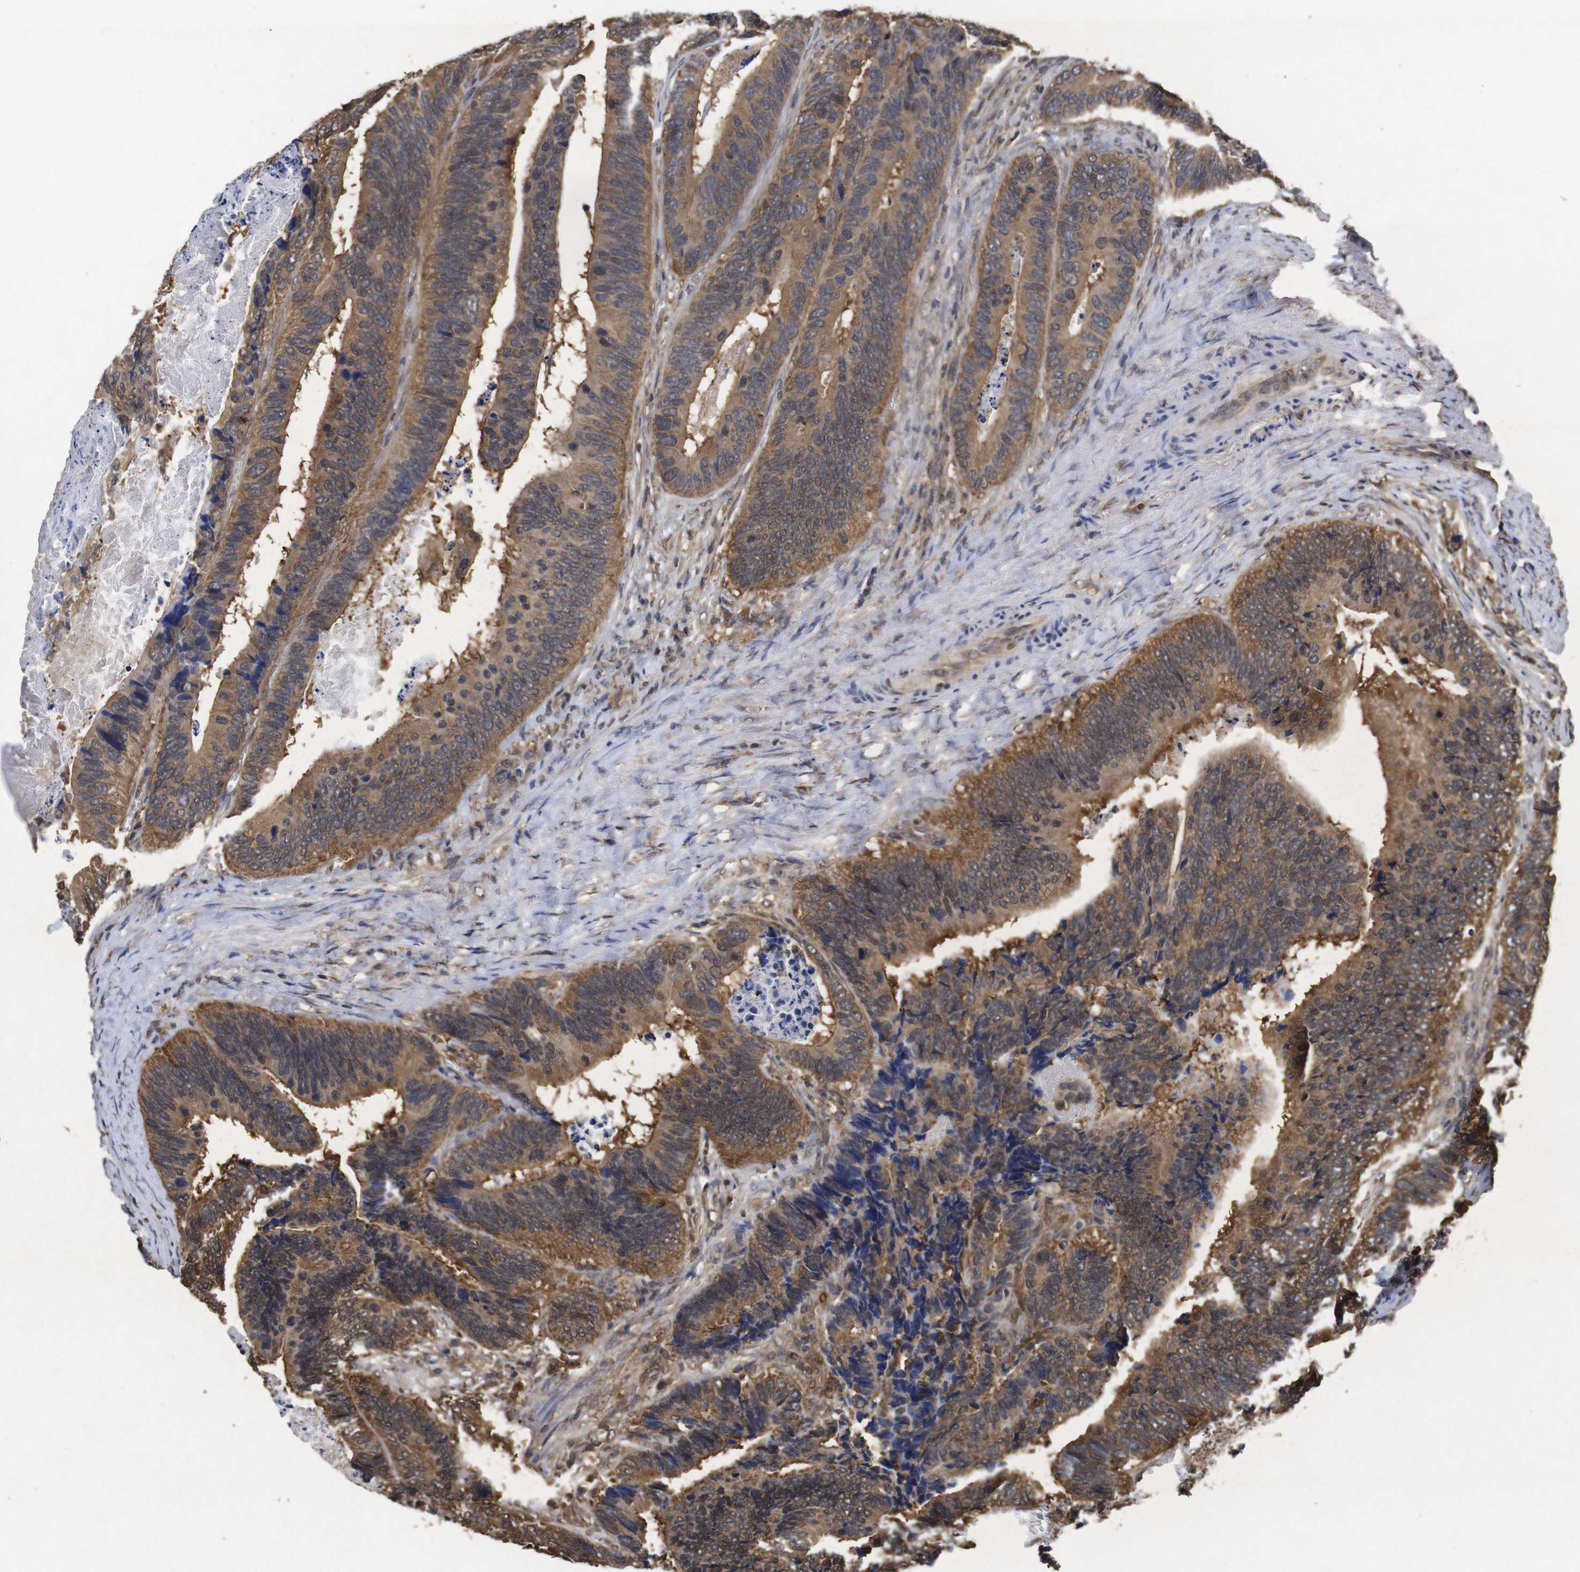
{"staining": {"intensity": "moderate", "quantity": ">75%", "location": "cytoplasmic/membranous"}, "tissue": "colorectal cancer", "cell_type": "Tumor cells", "image_type": "cancer", "snomed": [{"axis": "morphology", "description": "Adenocarcinoma, NOS"}, {"axis": "topography", "description": "Colon"}], "caption": "A high-resolution histopathology image shows IHC staining of colorectal adenocarcinoma, which displays moderate cytoplasmic/membranous positivity in approximately >75% of tumor cells.", "gene": "SUMO3", "patient": {"sex": "male", "age": 72}}